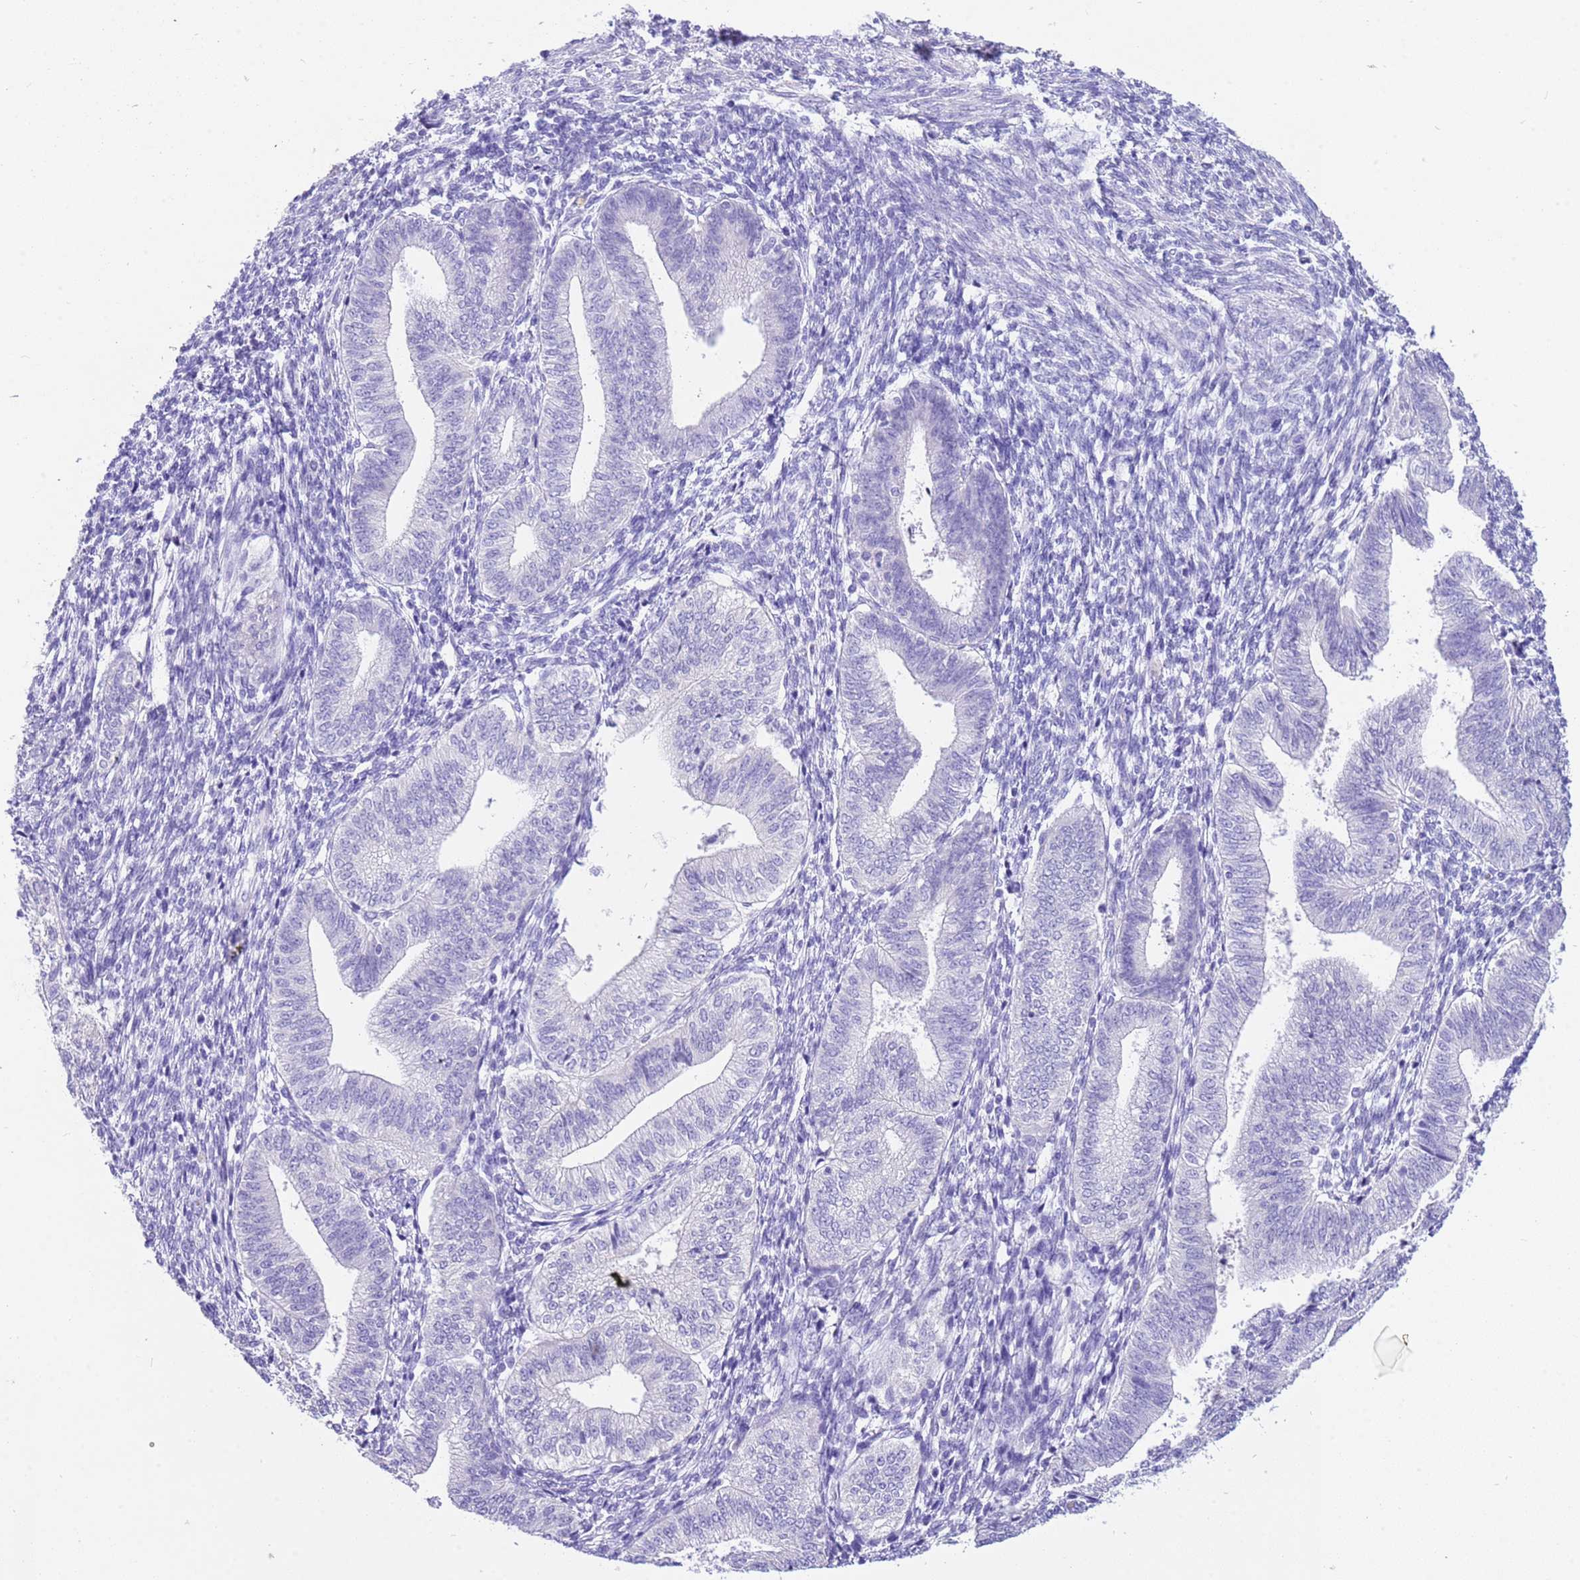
{"staining": {"intensity": "negative", "quantity": "none", "location": "none"}, "tissue": "endometrium", "cell_type": "Cells in endometrial stroma", "image_type": "normal", "snomed": [{"axis": "morphology", "description": "Normal tissue, NOS"}, {"axis": "topography", "description": "Endometrium"}], "caption": "Immunohistochemical staining of unremarkable endometrium shows no significant positivity in cells in endometrial stroma. (DAB IHC with hematoxylin counter stain).", "gene": "CPB1", "patient": {"sex": "female", "age": 34}}